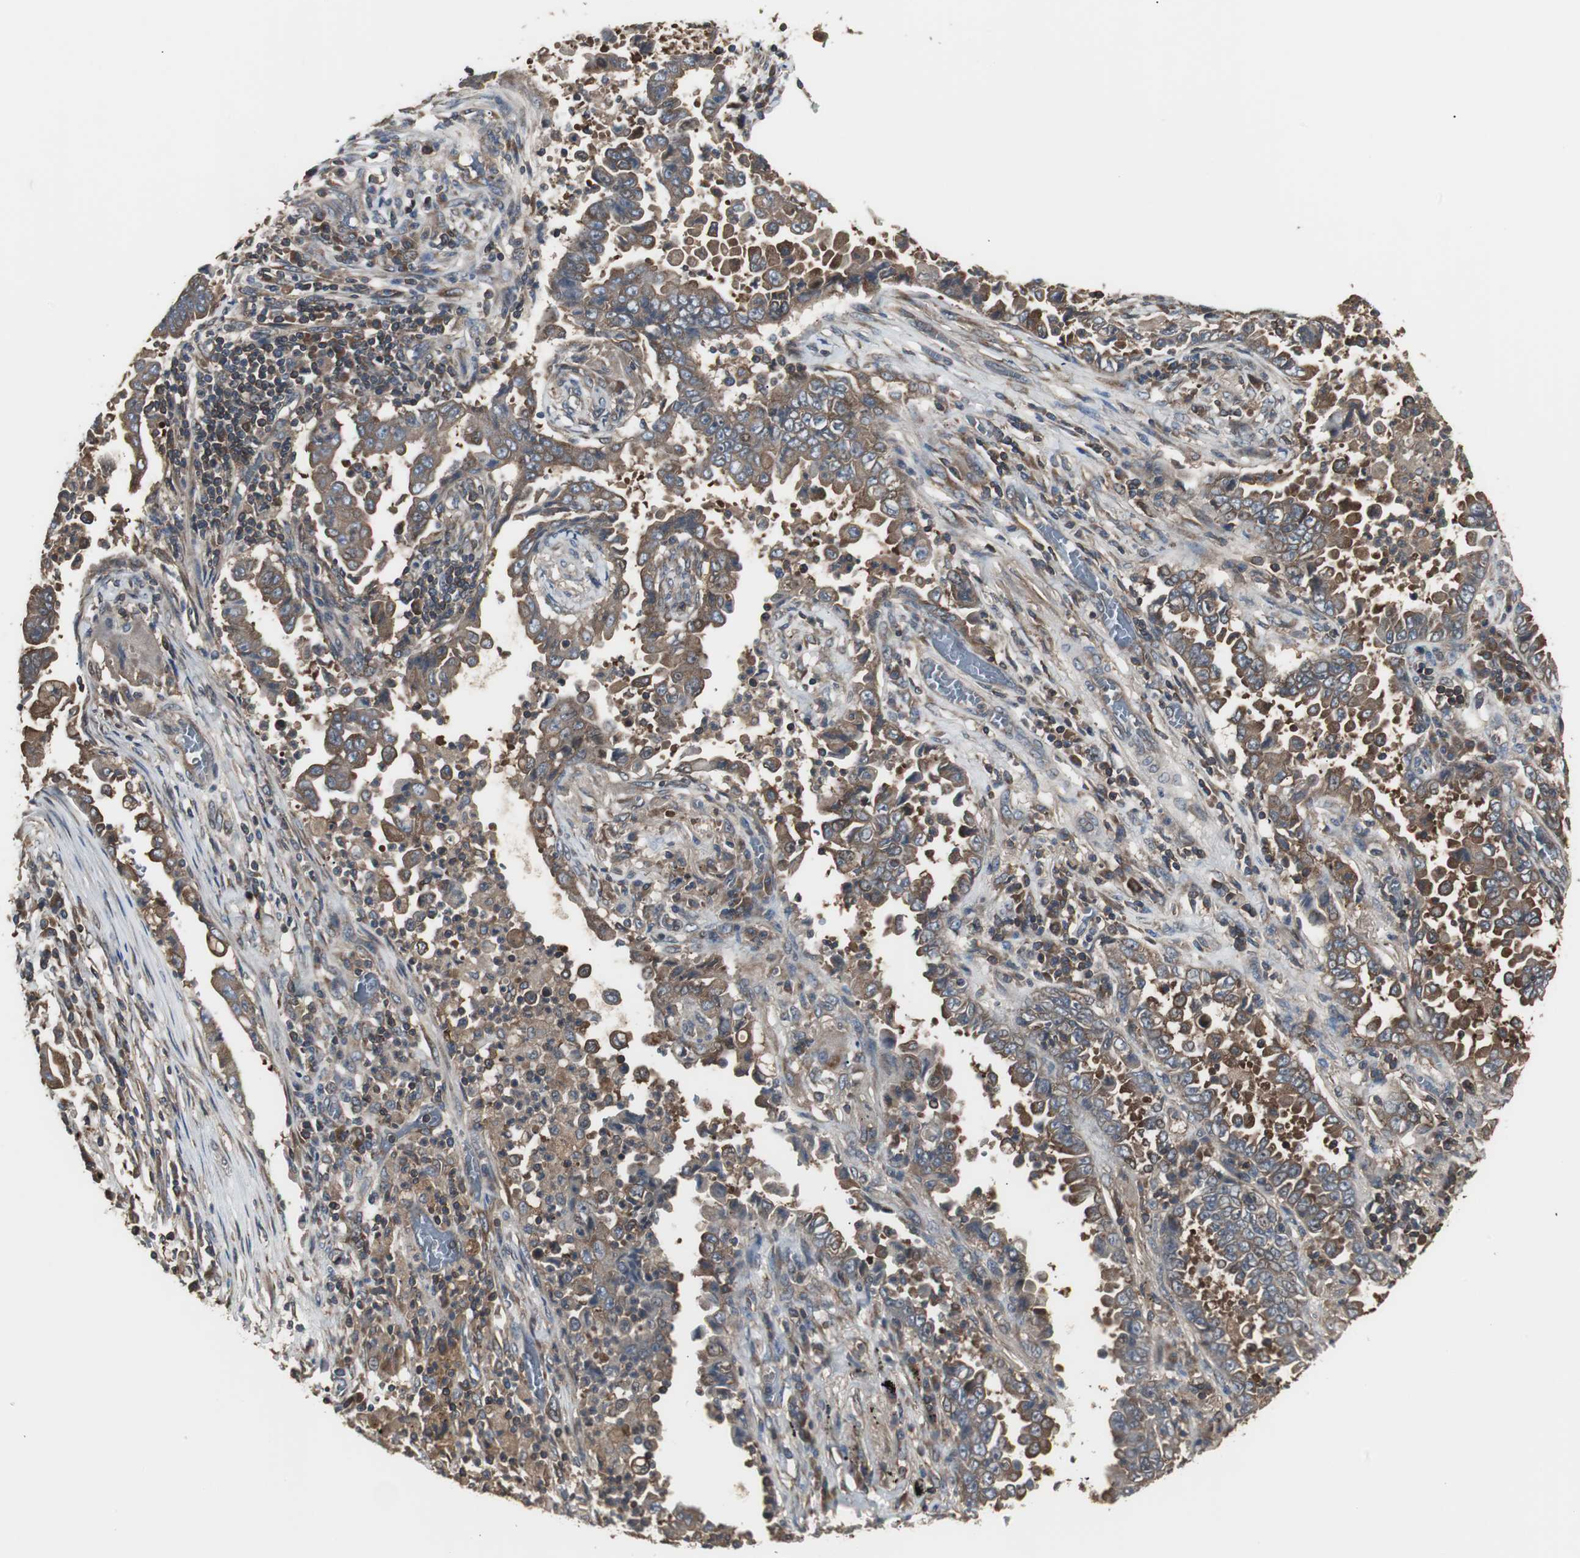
{"staining": {"intensity": "moderate", "quantity": ">75%", "location": "cytoplasmic/membranous"}, "tissue": "lung cancer", "cell_type": "Tumor cells", "image_type": "cancer", "snomed": [{"axis": "morphology", "description": "Normal tissue, NOS"}, {"axis": "morphology", "description": "Inflammation, NOS"}, {"axis": "morphology", "description": "Adenocarcinoma, NOS"}, {"axis": "topography", "description": "Lung"}], "caption": "A high-resolution micrograph shows immunohistochemistry (IHC) staining of adenocarcinoma (lung), which displays moderate cytoplasmic/membranous positivity in about >75% of tumor cells. (DAB (3,3'-diaminobenzidine) = brown stain, brightfield microscopy at high magnification).", "gene": "CAPNS1", "patient": {"sex": "female", "age": 64}}